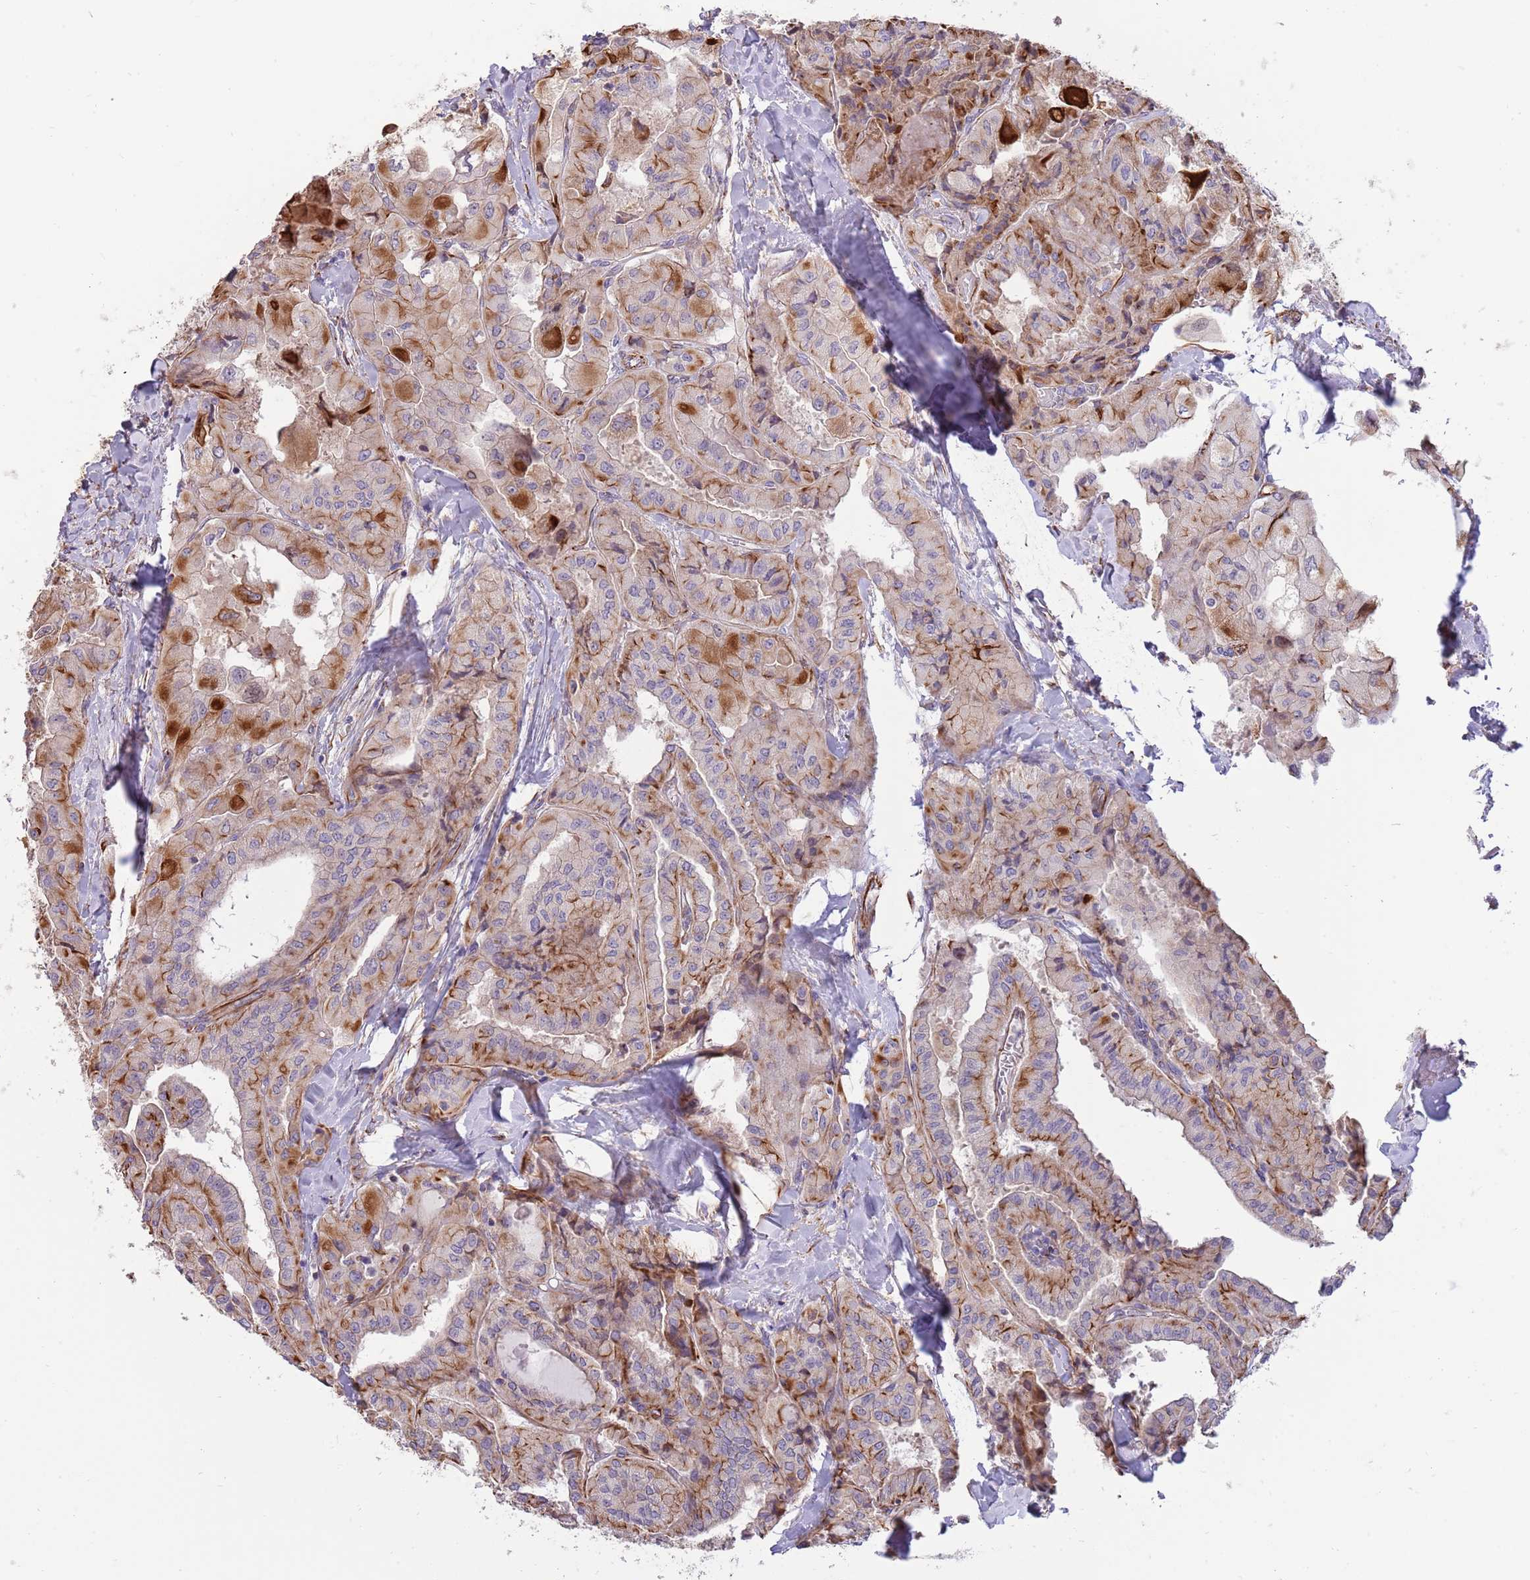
{"staining": {"intensity": "moderate", "quantity": "25%-75%", "location": "cytoplasmic/membranous"}, "tissue": "thyroid cancer", "cell_type": "Tumor cells", "image_type": "cancer", "snomed": [{"axis": "morphology", "description": "Normal tissue, NOS"}, {"axis": "morphology", "description": "Papillary adenocarcinoma, NOS"}, {"axis": "topography", "description": "Thyroid gland"}], "caption": "Human papillary adenocarcinoma (thyroid) stained with a protein marker displays moderate staining in tumor cells.", "gene": "MOGAT1", "patient": {"sex": "female", "age": 59}}